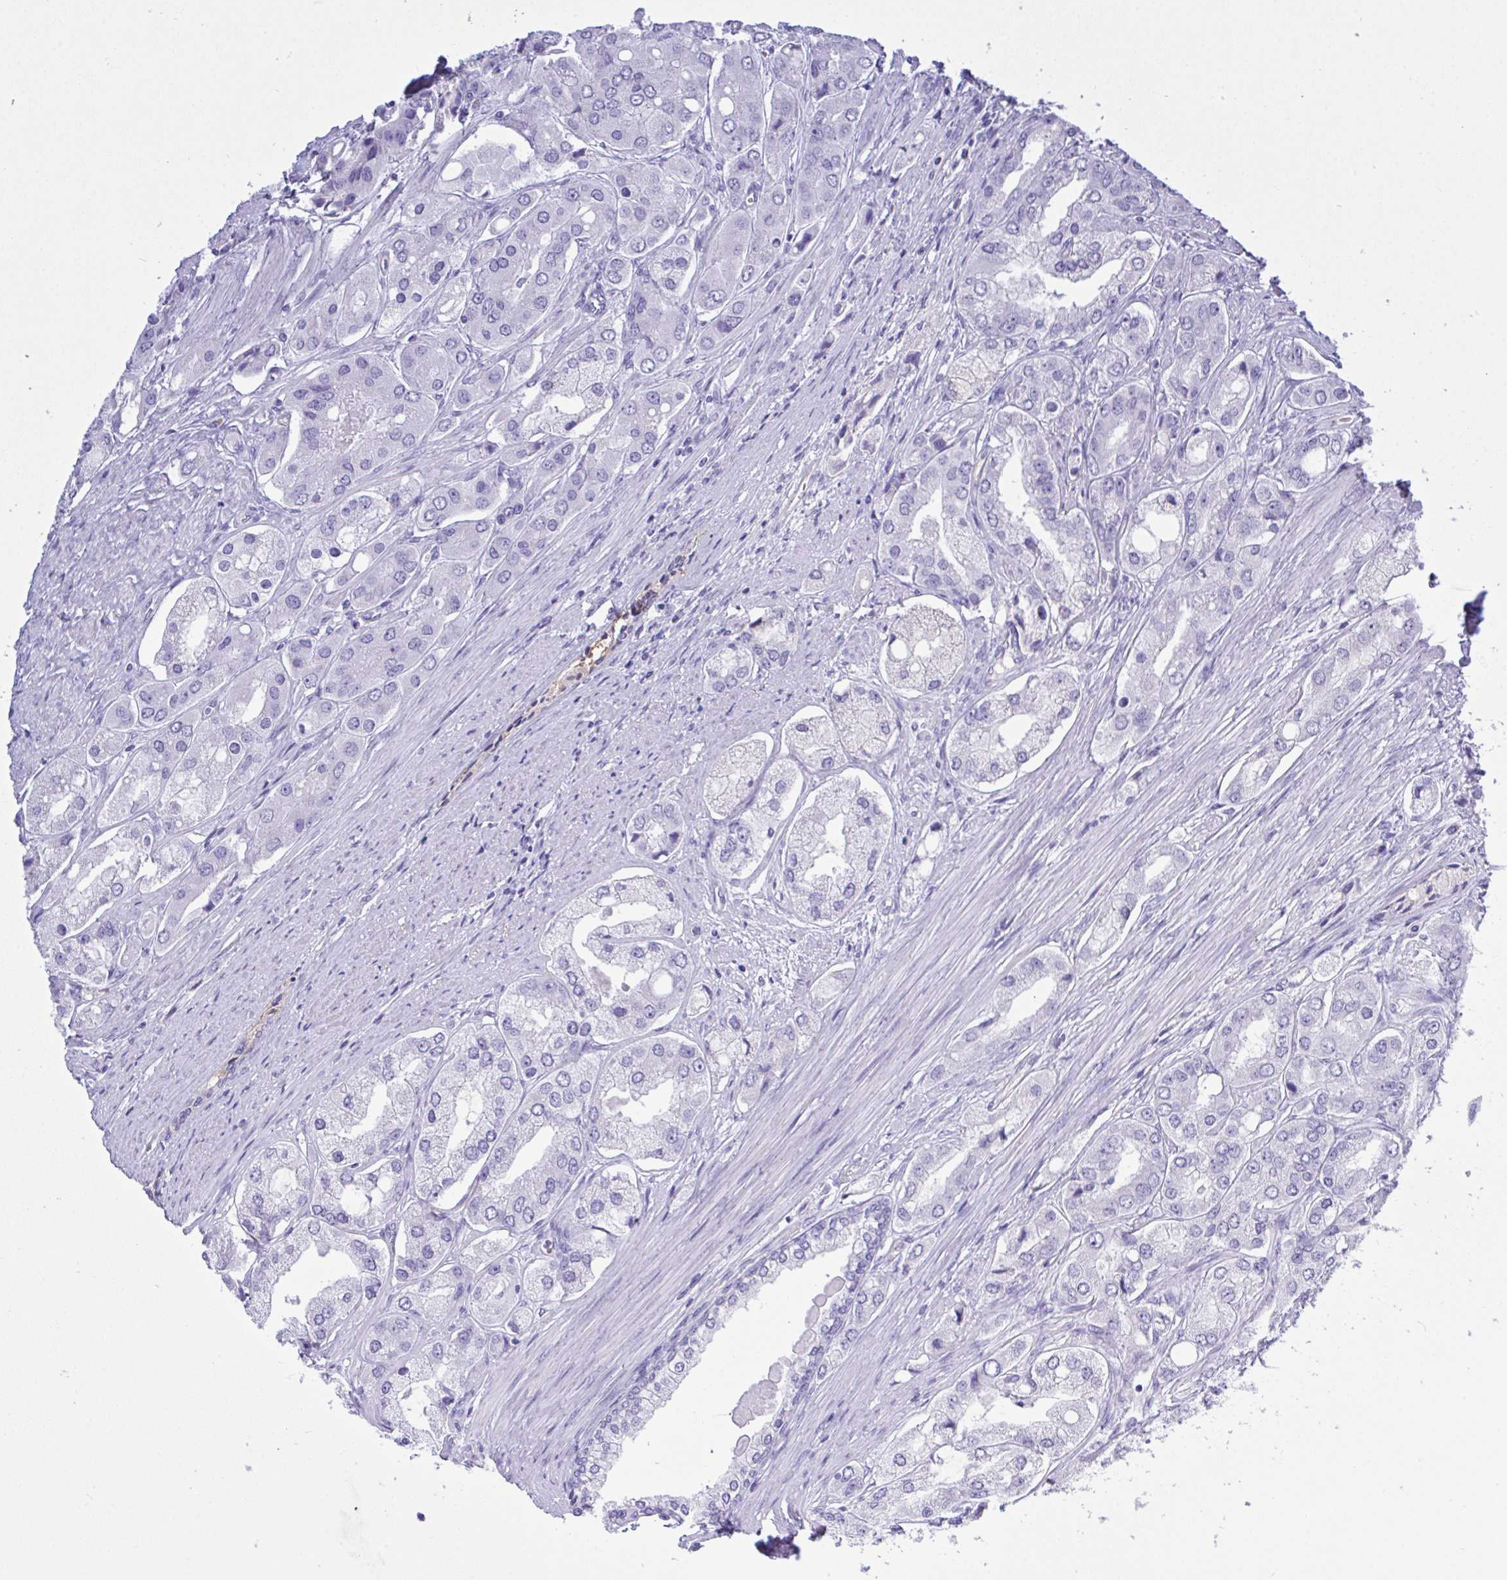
{"staining": {"intensity": "negative", "quantity": "none", "location": "none"}, "tissue": "prostate cancer", "cell_type": "Tumor cells", "image_type": "cancer", "snomed": [{"axis": "morphology", "description": "Adenocarcinoma, Low grade"}, {"axis": "topography", "description": "Prostate"}], "caption": "Human prostate adenocarcinoma (low-grade) stained for a protein using immunohistochemistry displays no expression in tumor cells.", "gene": "AKR1D1", "patient": {"sex": "male", "age": 69}}